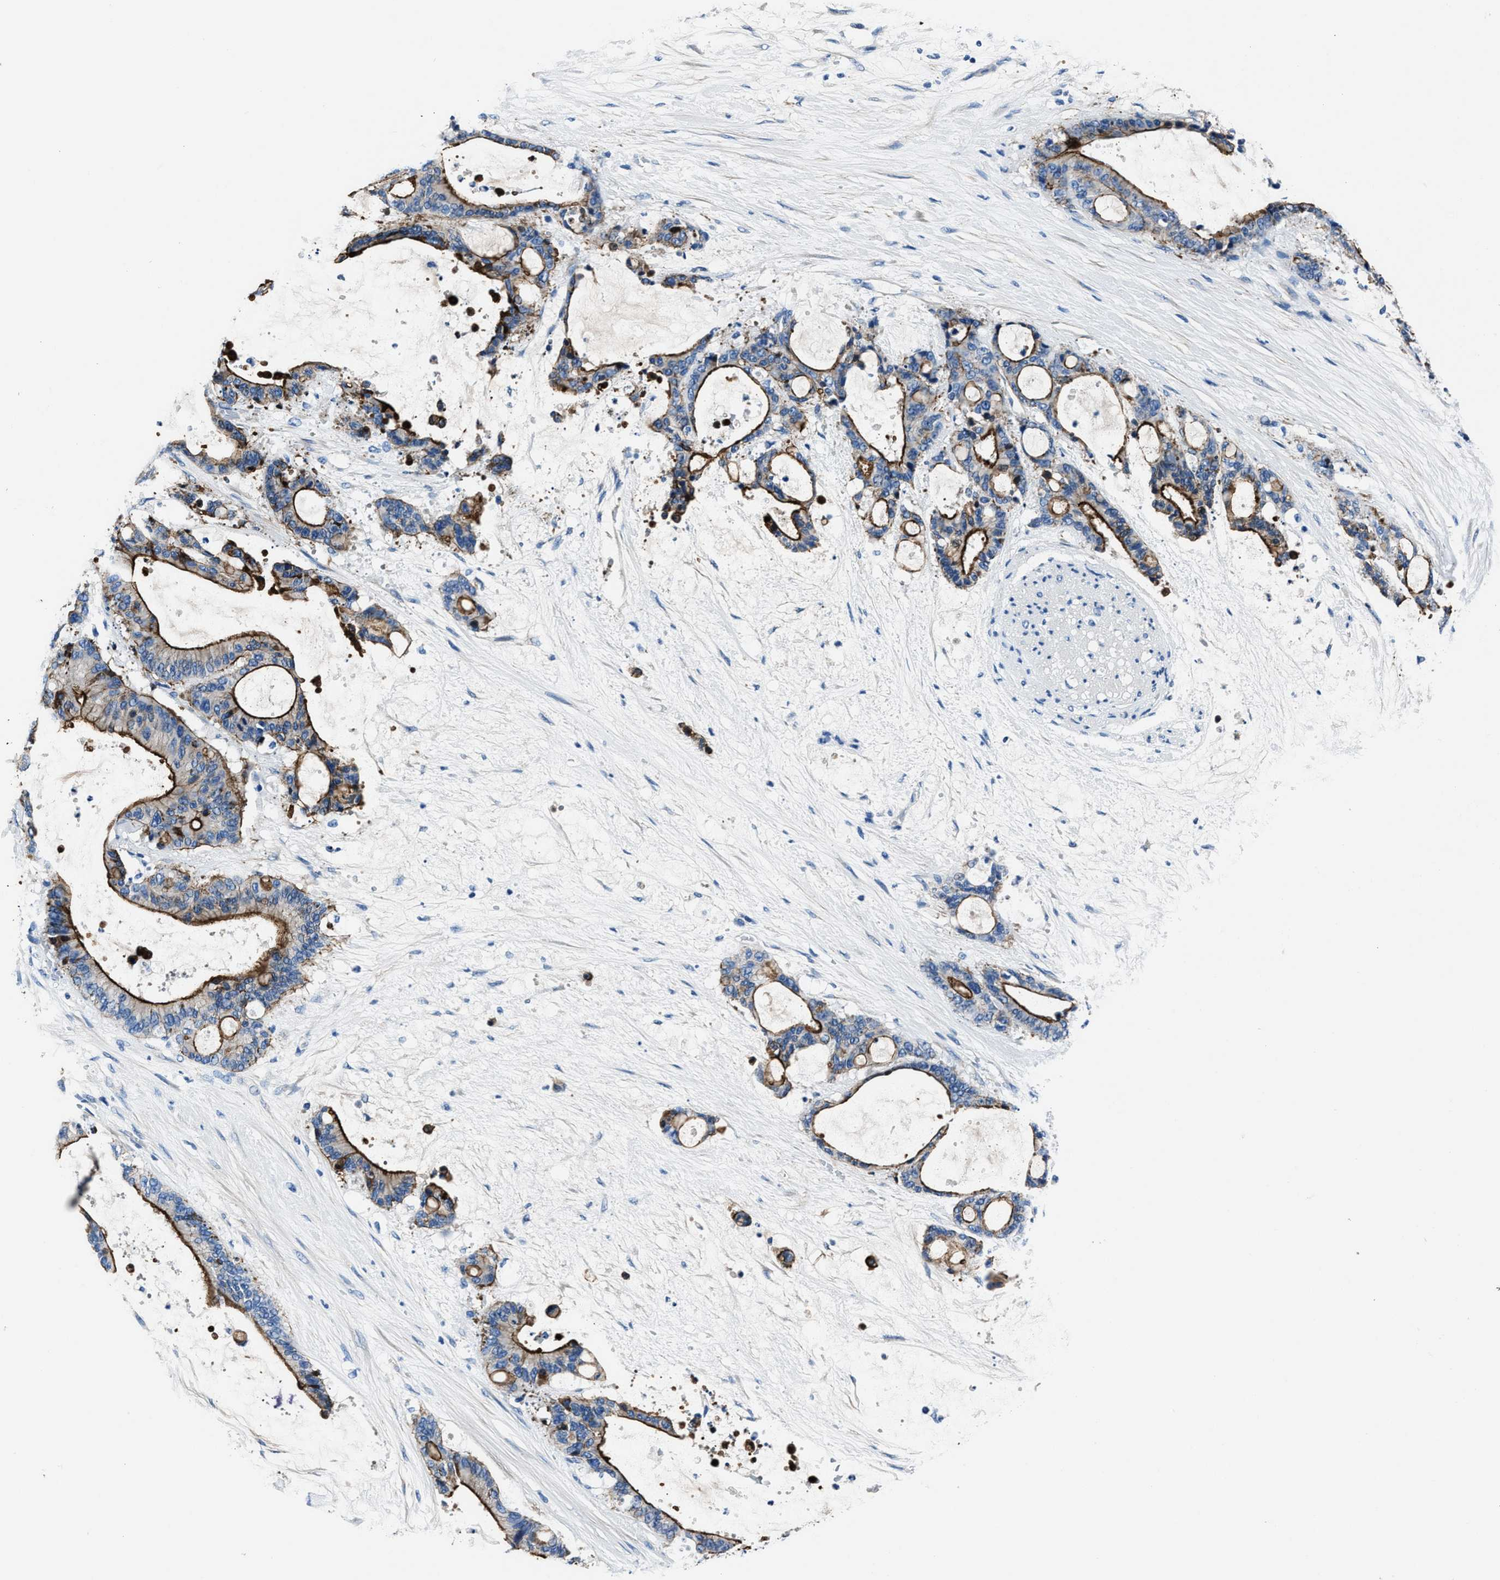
{"staining": {"intensity": "strong", "quantity": ">75%", "location": "cytoplasmic/membranous"}, "tissue": "liver cancer", "cell_type": "Tumor cells", "image_type": "cancer", "snomed": [{"axis": "morphology", "description": "Normal tissue, NOS"}, {"axis": "morphology", "description": "Cholangiocarcinoma"}, {"axis": "topography", "description": "Liver"}, {"axis": "topography", "description": "Peripheral nerve tissue"}], "caption": "Protein positivity by immunohistochemistry (IHC) exhibits strong cytoplasmic/membranous expression in approximately >75% of tumor cells in cholangiocarcinoma (liver).", "gene": "LMO7", "patient": {"sex": "female", "age": 73}}